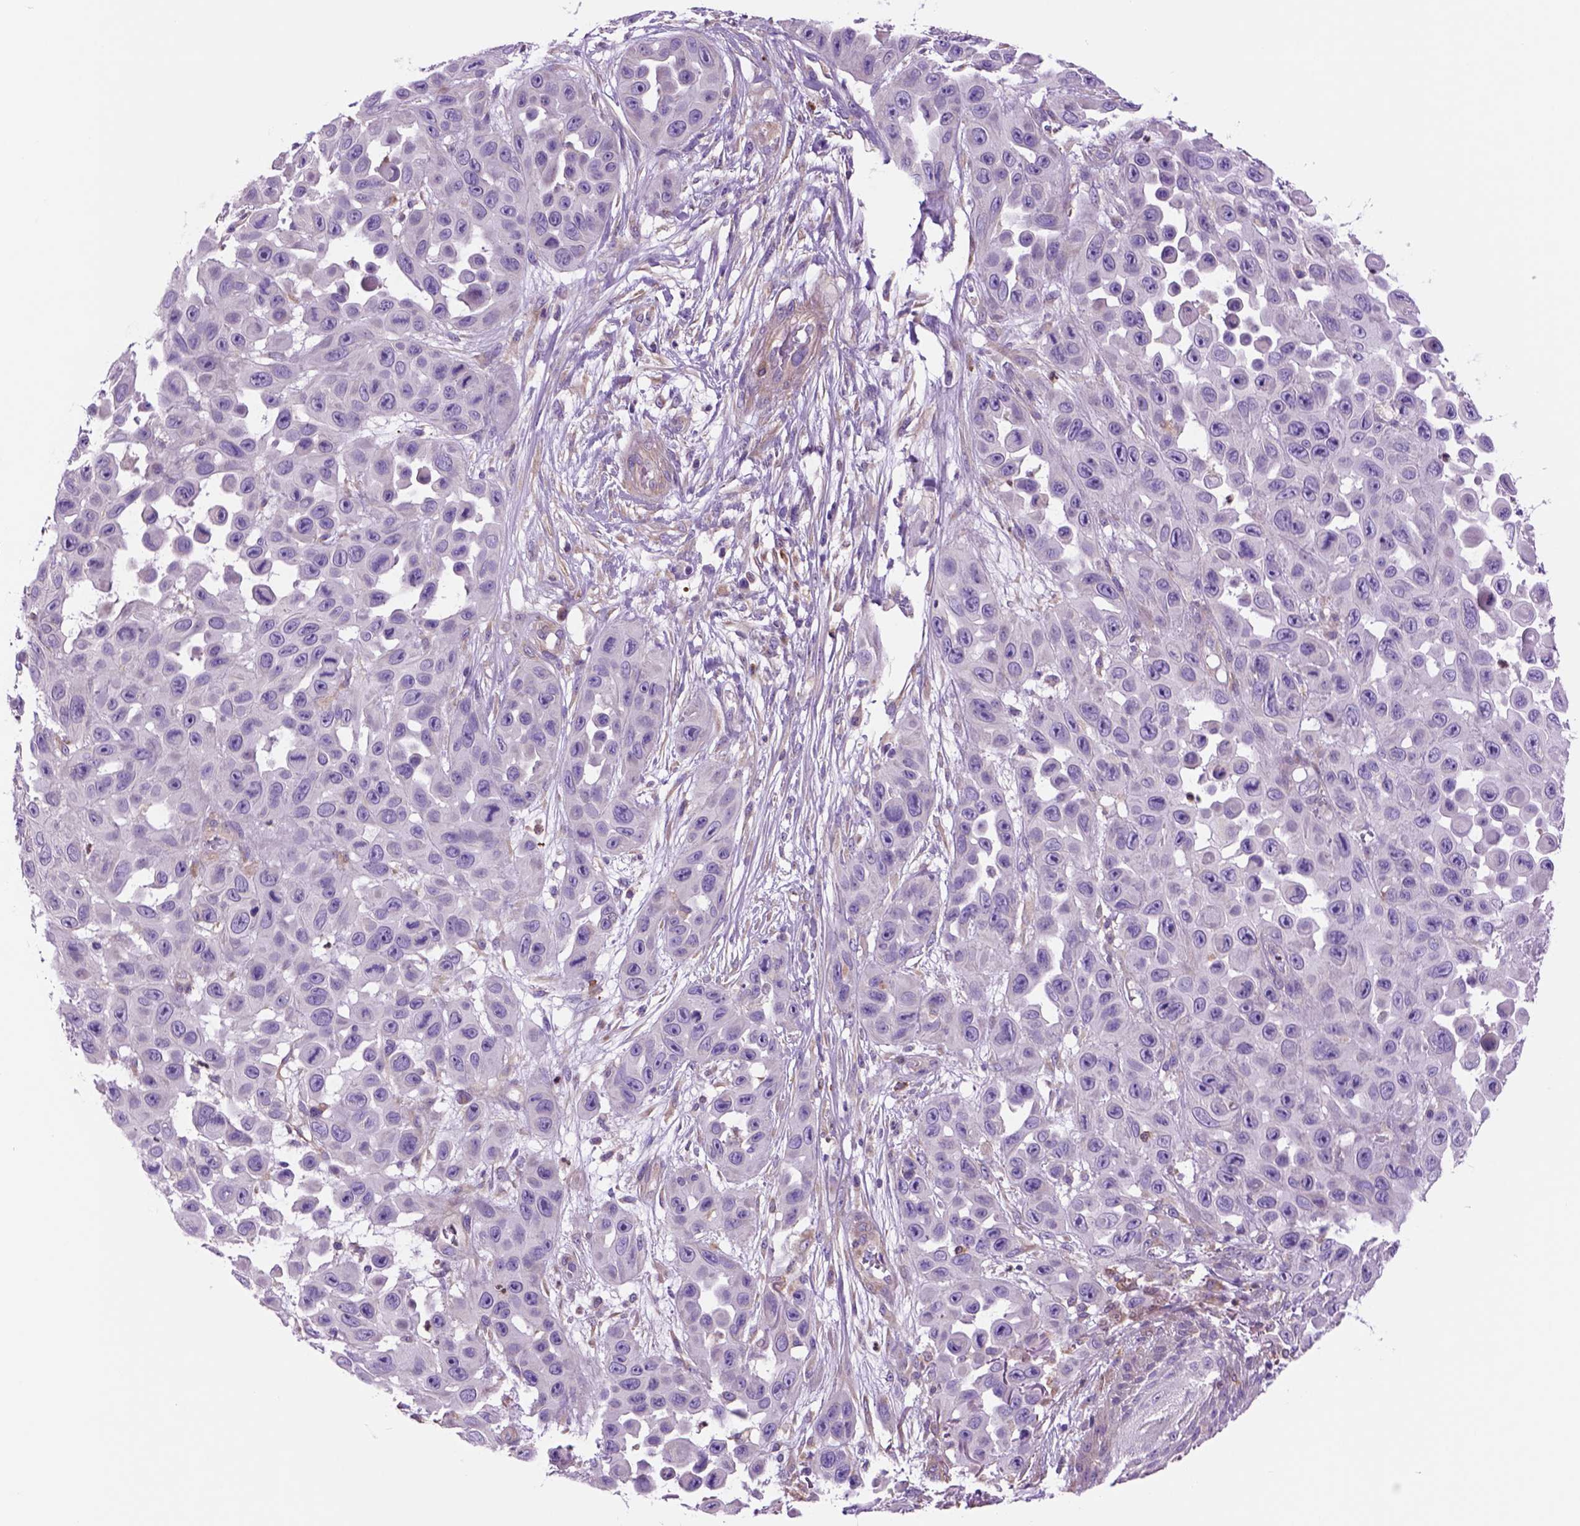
{"staining": {"intensity": "negative", "quantity": "none", "location": "none"}, "tissue": "skin cancer", "cell_type": "Tumor cells", "image_type": "cancer", "snomed": [{"axis": "morphology", "description": "Squamous cell carcinoma, NOS"}, {"axis": "topography", "description": "Skin"}], "caption": "This is a histopathology image of immunohistochemistry (IHC) staining of skin cancer (squamous cell carcinoma), which shows no expression in tumor cells.", "gene": "PIAS3", "patient": {"sex": "male", "age": 81}}